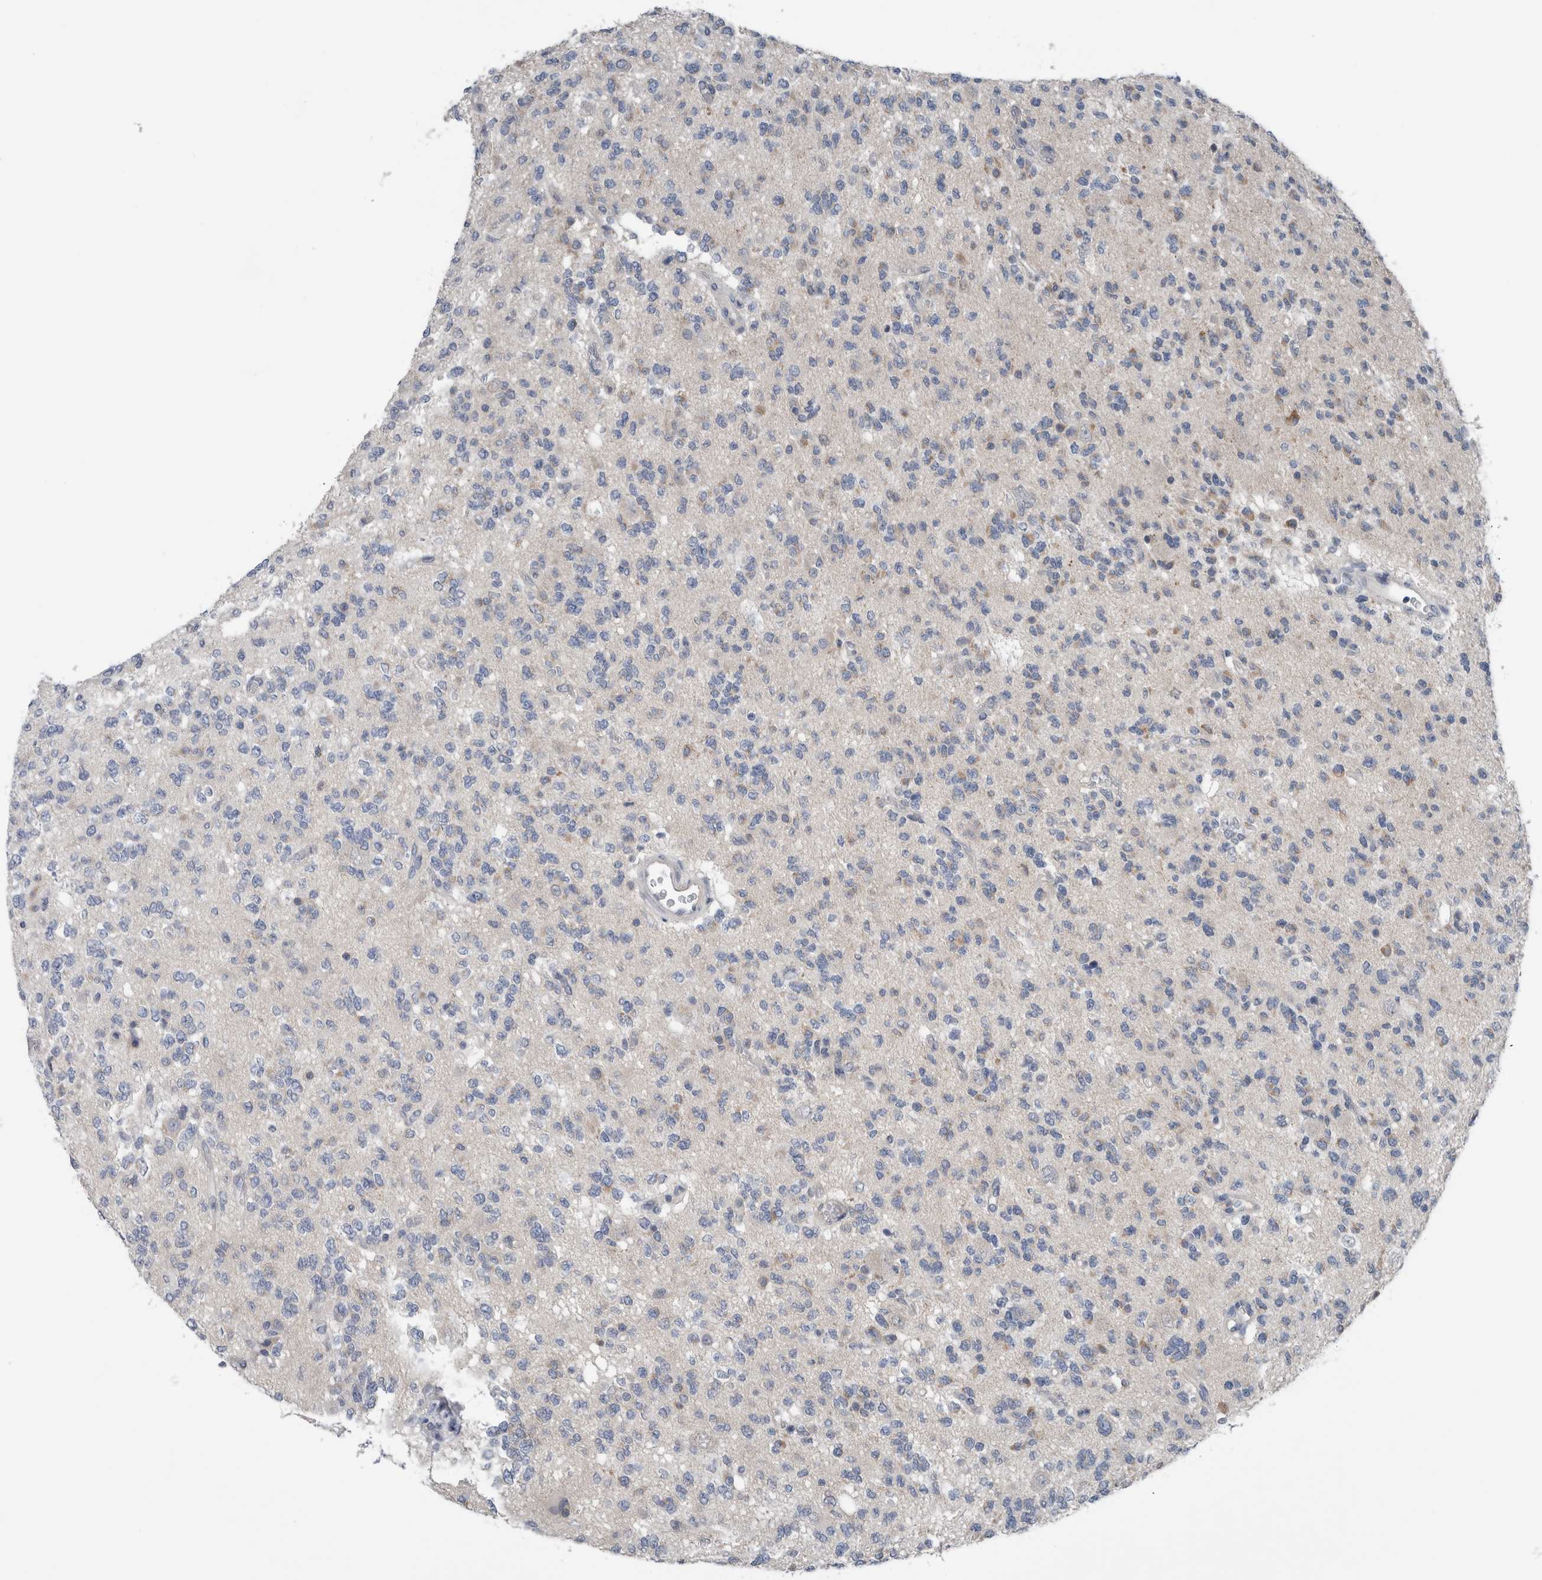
{"staining": {"intensity": "negative", "quantity": "none", "location": "none"}, "tissue": "glioma", "cell_type": "Tumor cells", "image_type": "cancer", "snomed": [{"axis": "morphology", "description": "Glioma, malignant, Low grade"}, {"axis": "topography", "description": "Brain"}], "caption": "DAB (3,3'-diaminobenzidine) immunohistochemical staining of malignant glioma (low-grade) demonstrates no significant positivity in tumor cells.", "gene": "CRNN", "patient": {"sex": "male", "age": 38}}